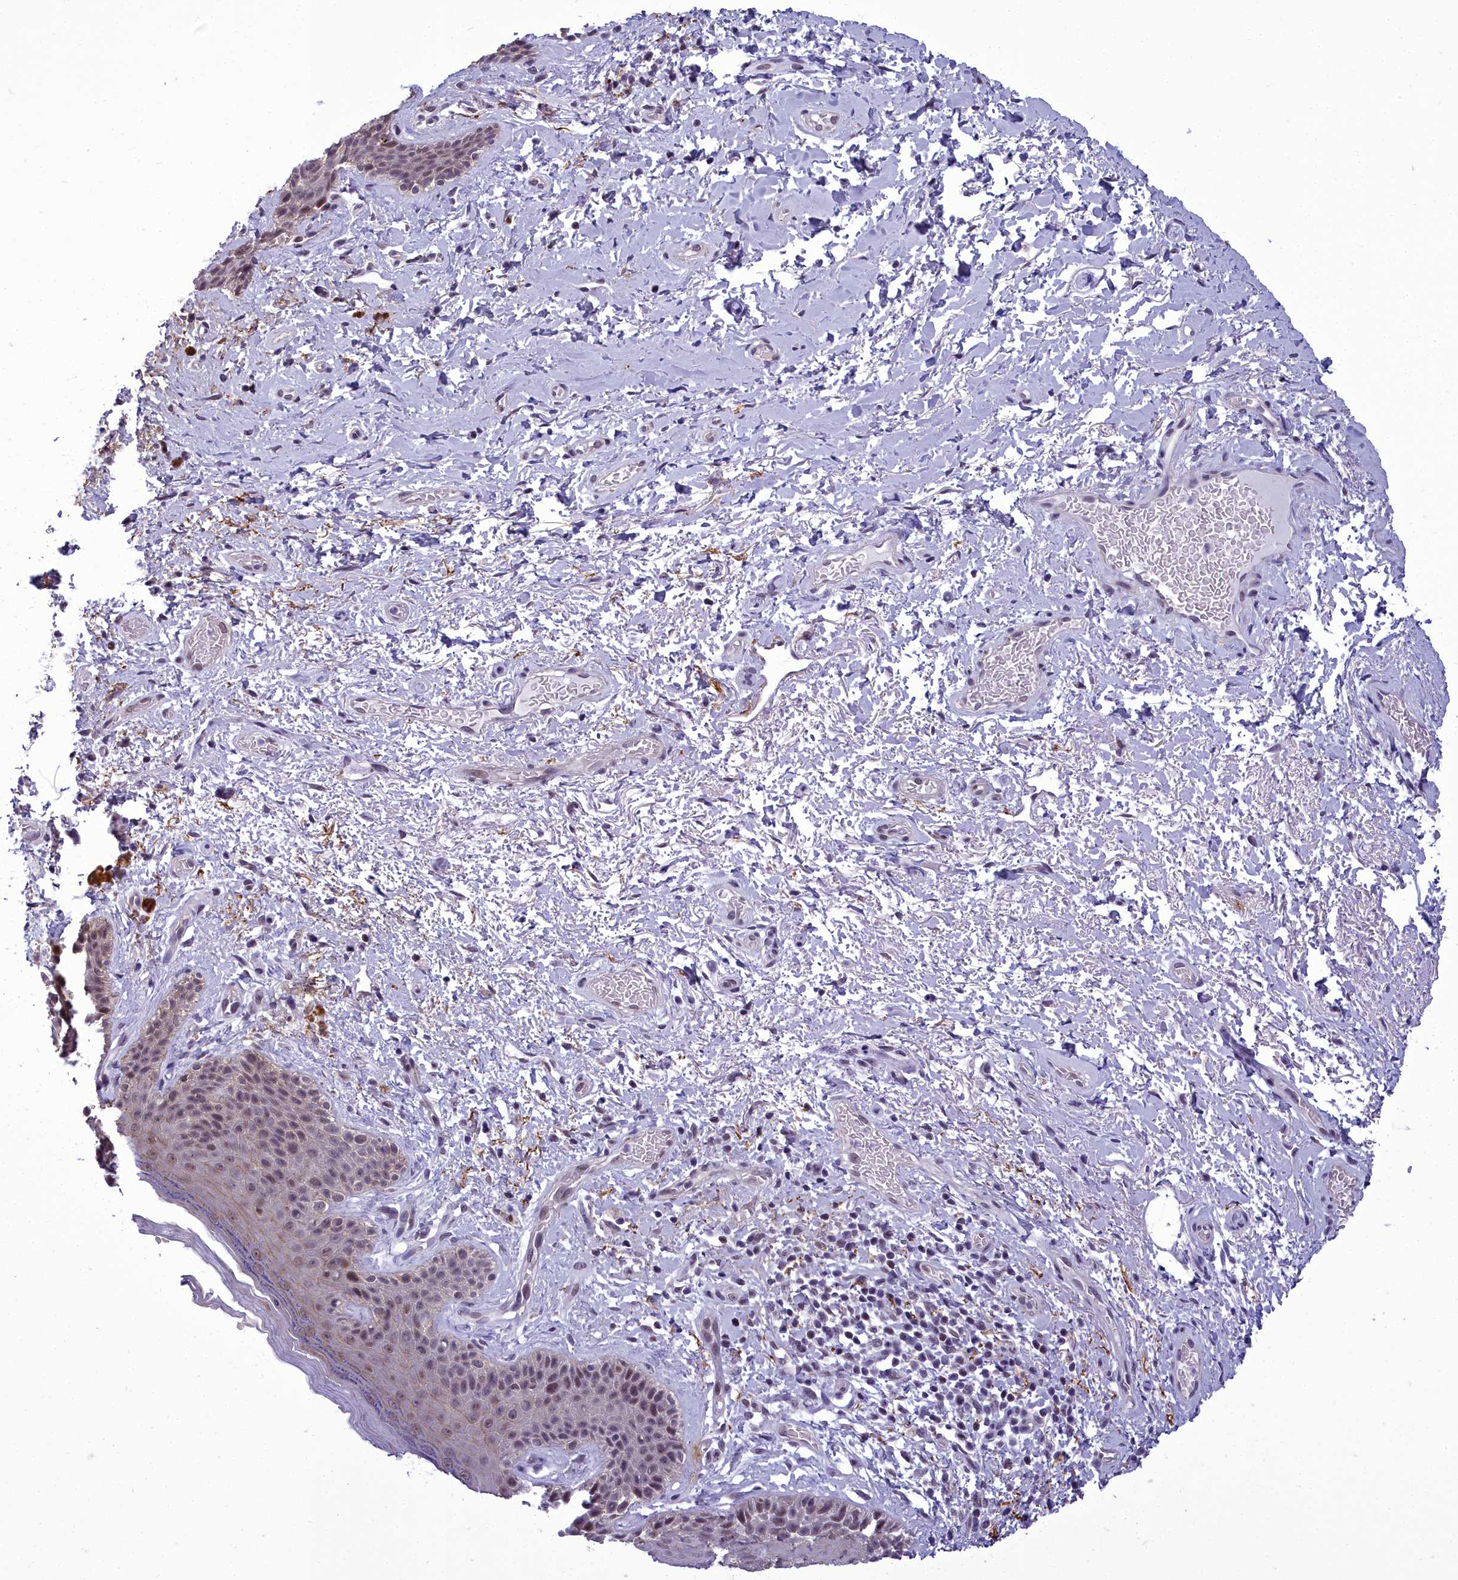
{"staining": {"intensity": "weak", "quantity": "25%-75%", "location": "cytoplasmic/membranous,nuclear"}, "tissue": "skin", "cell_type": "Epidermal cells", "image_type": "normal", "snomed": [{"axis": "morphology", "description": "Normal tissue, NOS"}, {"axis": "topography", "description": "Anal"}], "caption": "An image of skin stained for a protein demonstrates weak cytoplasmic/membranous,nuclear brown staining in epidermal cells. Ihc stains the protein in brown and the nuclei are stained blue.", "gene": "CEACAM19", "patient": {"sex": "female", "age": 46}}